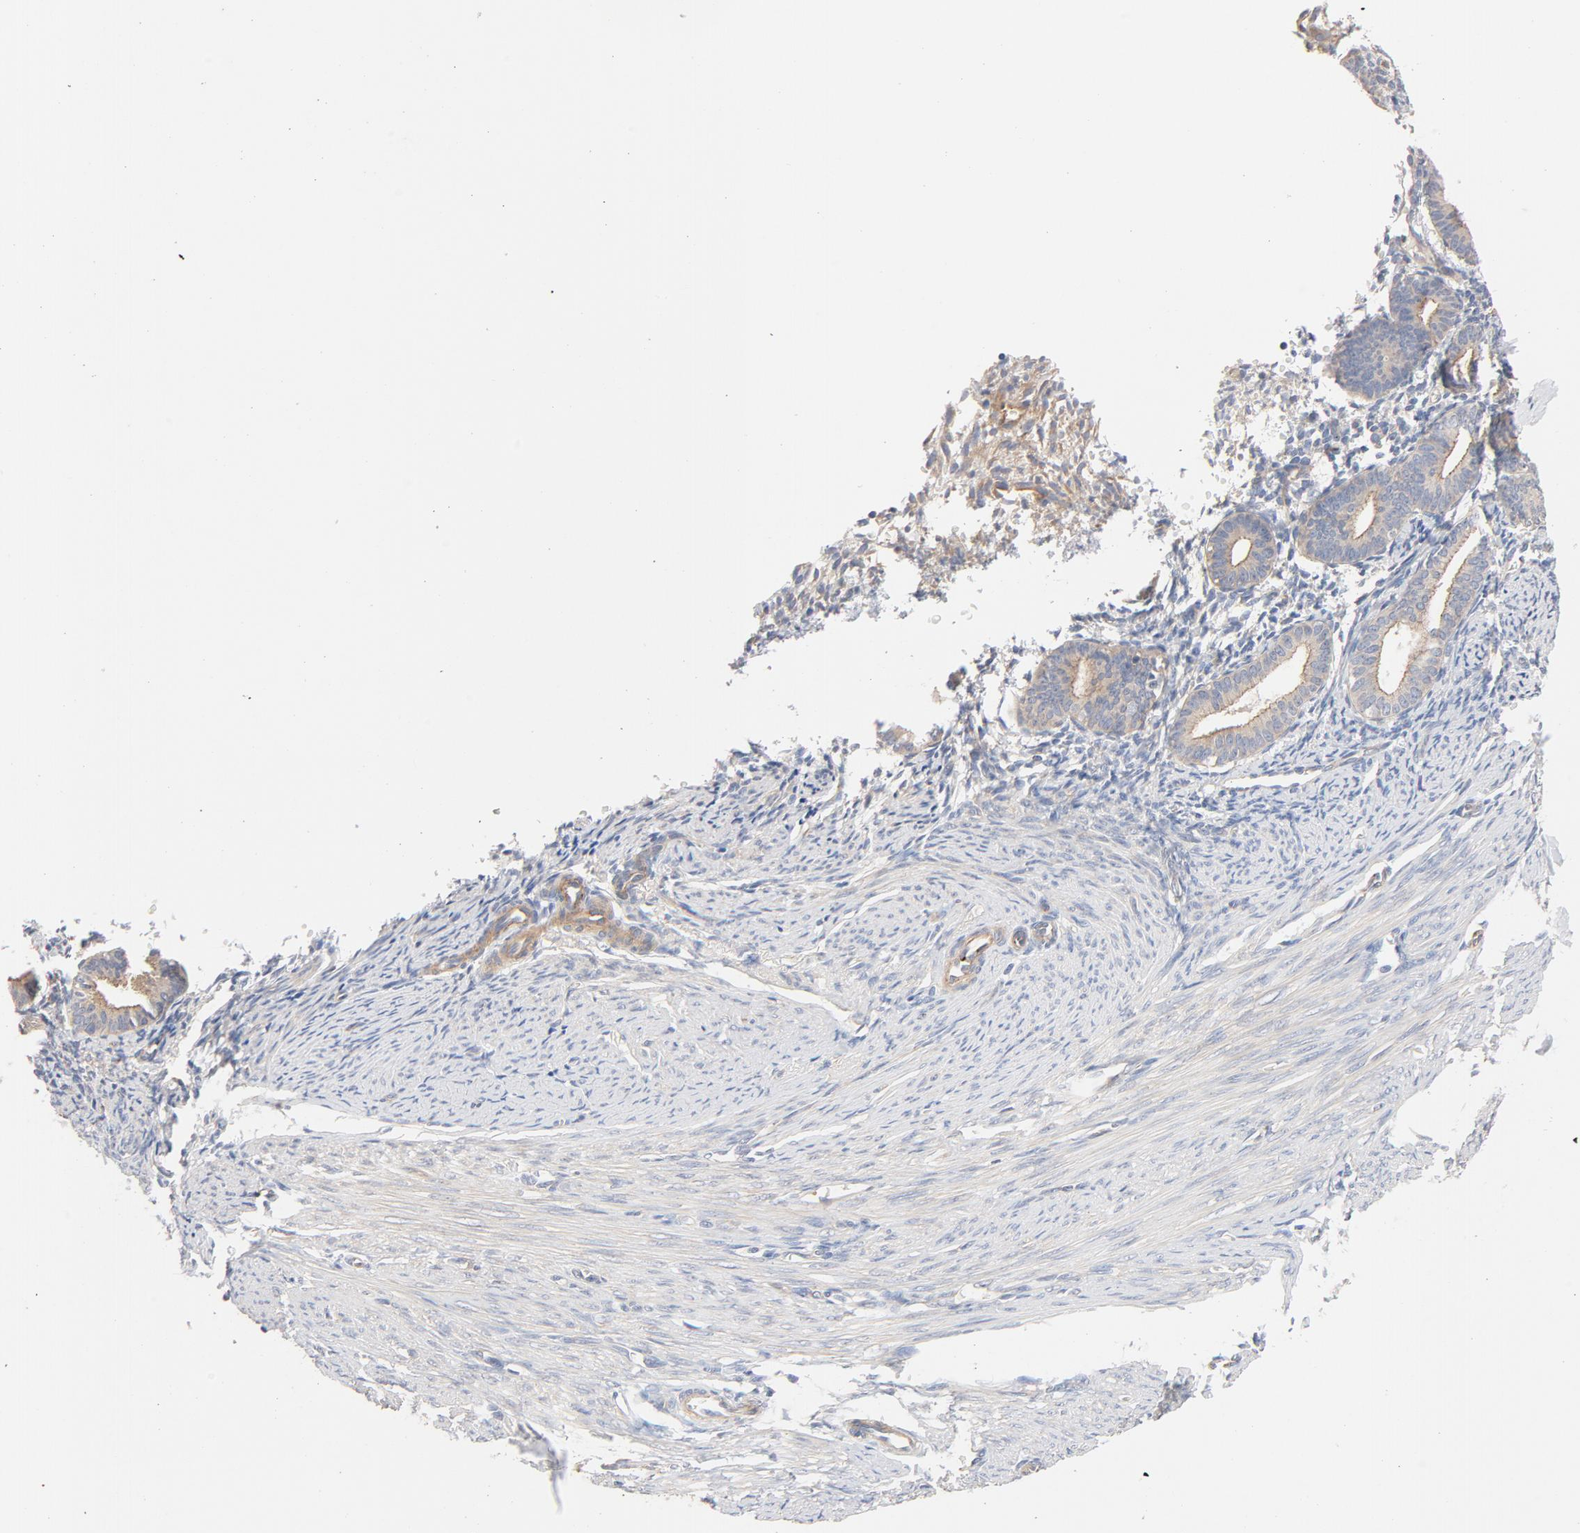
{"staining": {"intensity": "negative", "quantity": "none", "location": "none"}, "tissue": "endometrium", "cell_type": "Cells in endometrial stroma", "image_type": "normal", "snomed": [{"axis": "morphology", "description": "Normal tissue, NOS"}, {"axis": "topography", "description": "Endometrium"}], "caption": "Benign endometrium was stained to show a protein in brown. There is no significant expression in cells in endometrial stroma. (Brightfield microscopy of DAB (3,3'-diaminobenzidine) immunohistochemistry (IHC) at high magnification).", "gene": "STRN3", "patient": {"sex": "female", "age": 61}}